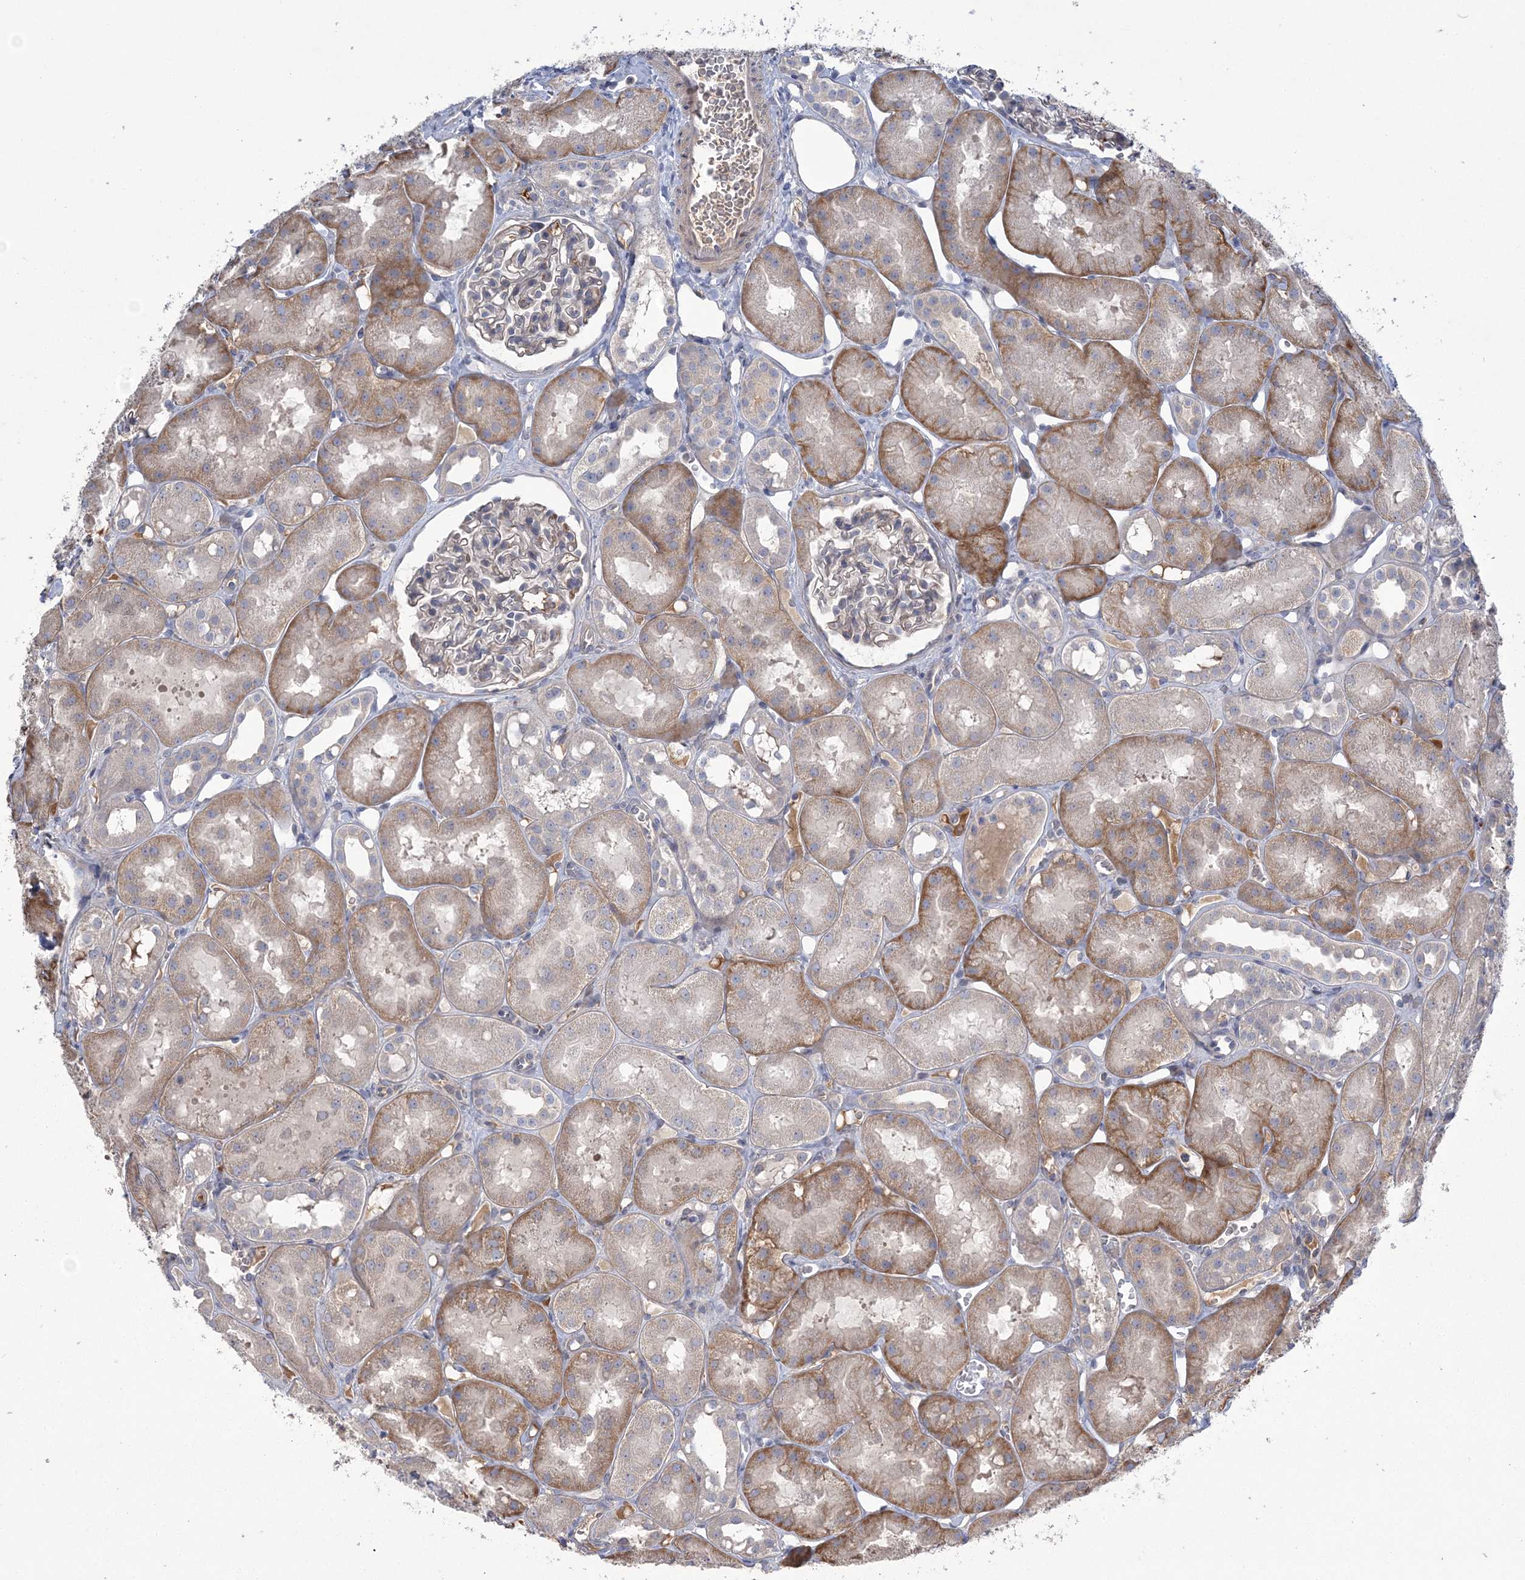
{"staining": {"intensity": "negative", "quantity": "none", "location": "none"}, "tissue": "kidney", "cell_type": "Cells in glomeruli", "image_type": "normal", "snomed": [{"axis": "morphology", "description": "Normal tissue, NOS"}, {"axis": "topography", "description": "Kidney"}], "caption": "Image shows no significant protein staining in cells in glomeruli of benign kidney.", "gene": "WBP1L", "patient": {"sex": "male", "age": 16}}